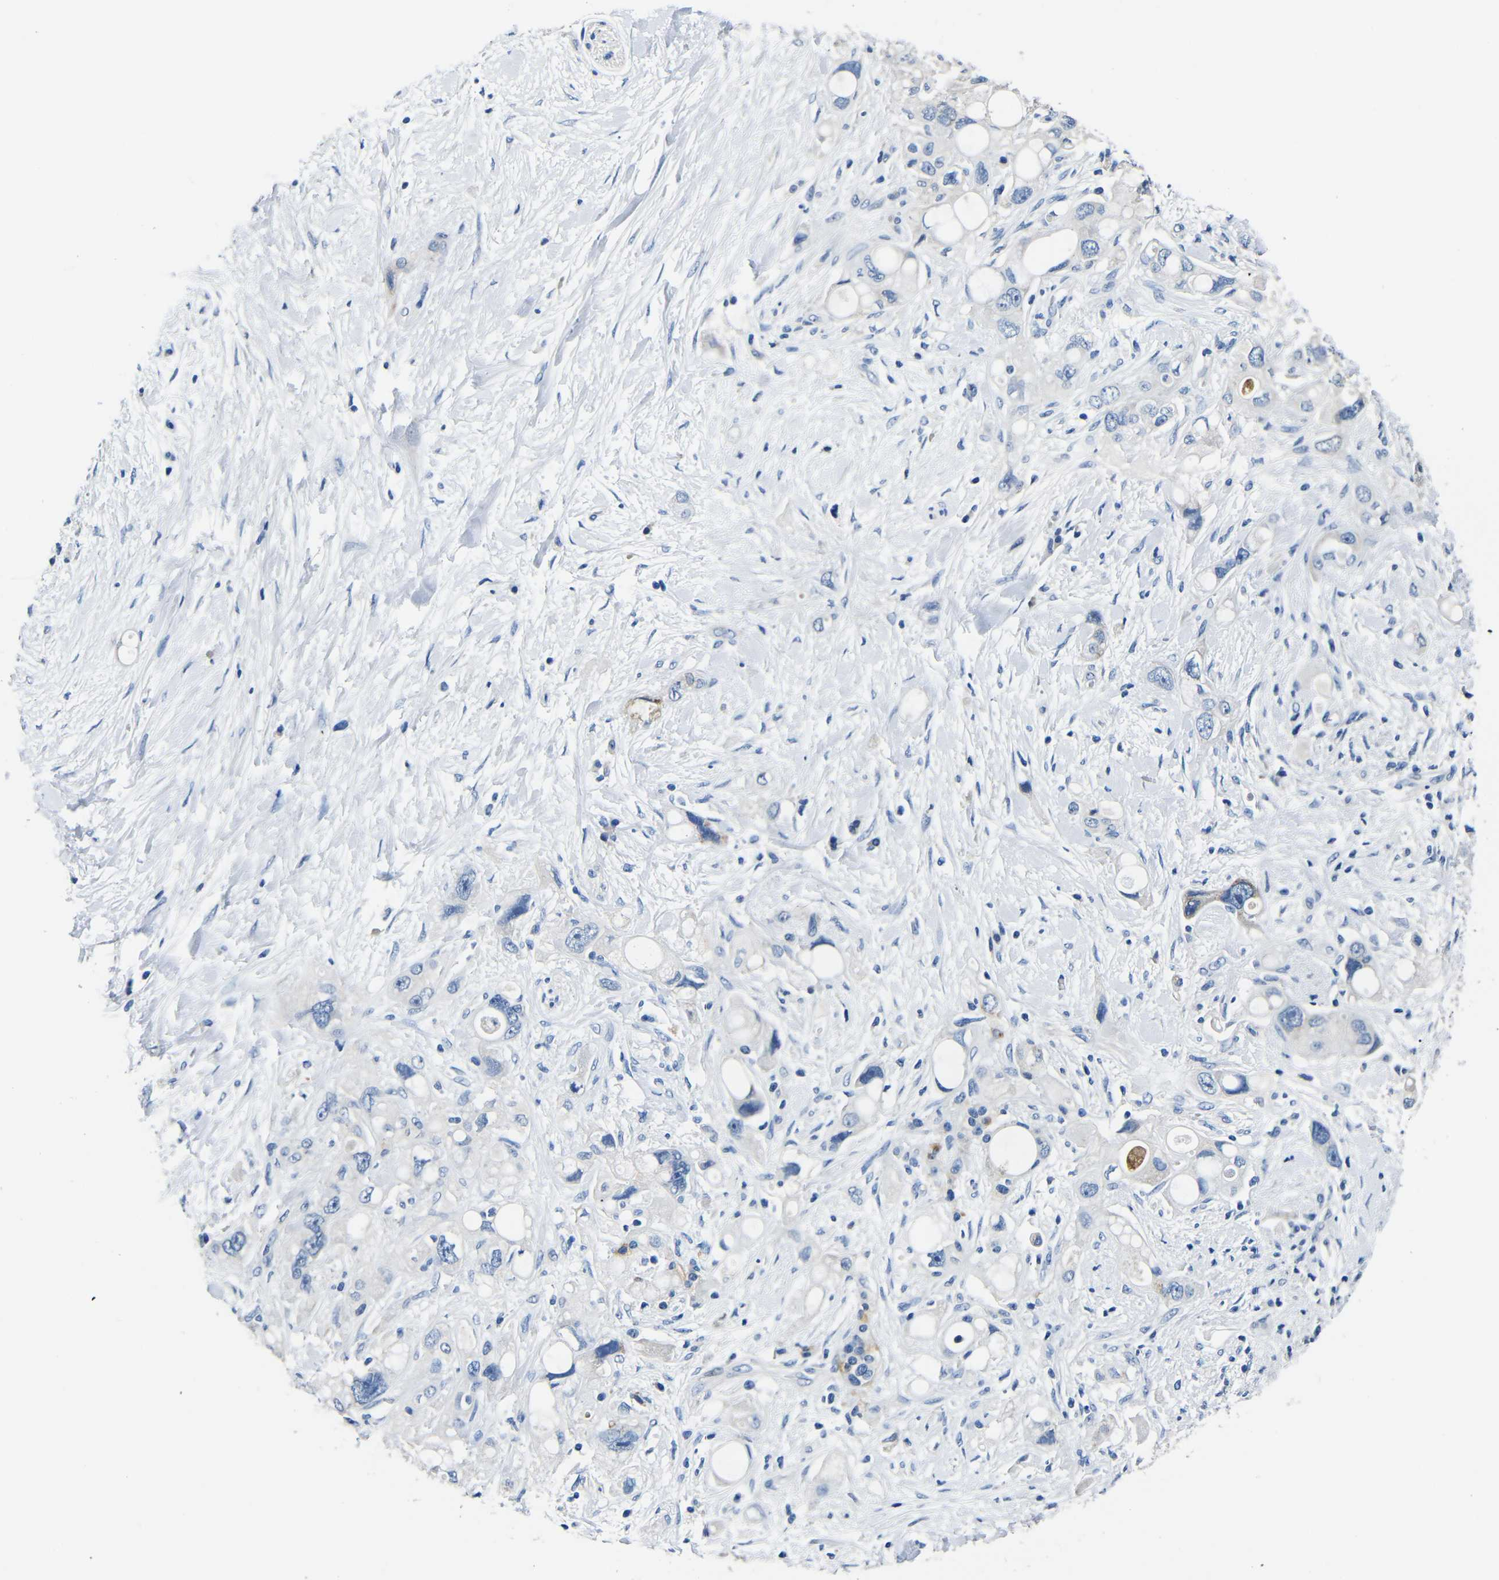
{"staining": {"intensity": "negative", "quantity": "none", "location": "none"}, "tissue": "pancreatic cancer", "cell_type": "Tumor cells", "image_type": "cancer", "snomed": [{"axis": "morphology", "description": "Adenocarcinoma, NOS"}, {"axis": "topography", "description": "Pancreas"}], "caption": "Immunohistochemistry (IHC) histopathology image of neoplastic tissue: human pancreatic adenocarcinoma stained with DAB shows no significant protein expression in tumor cells.", "gene": "TNFAIP1", "patient": {"sex": "female", "age": 56}}